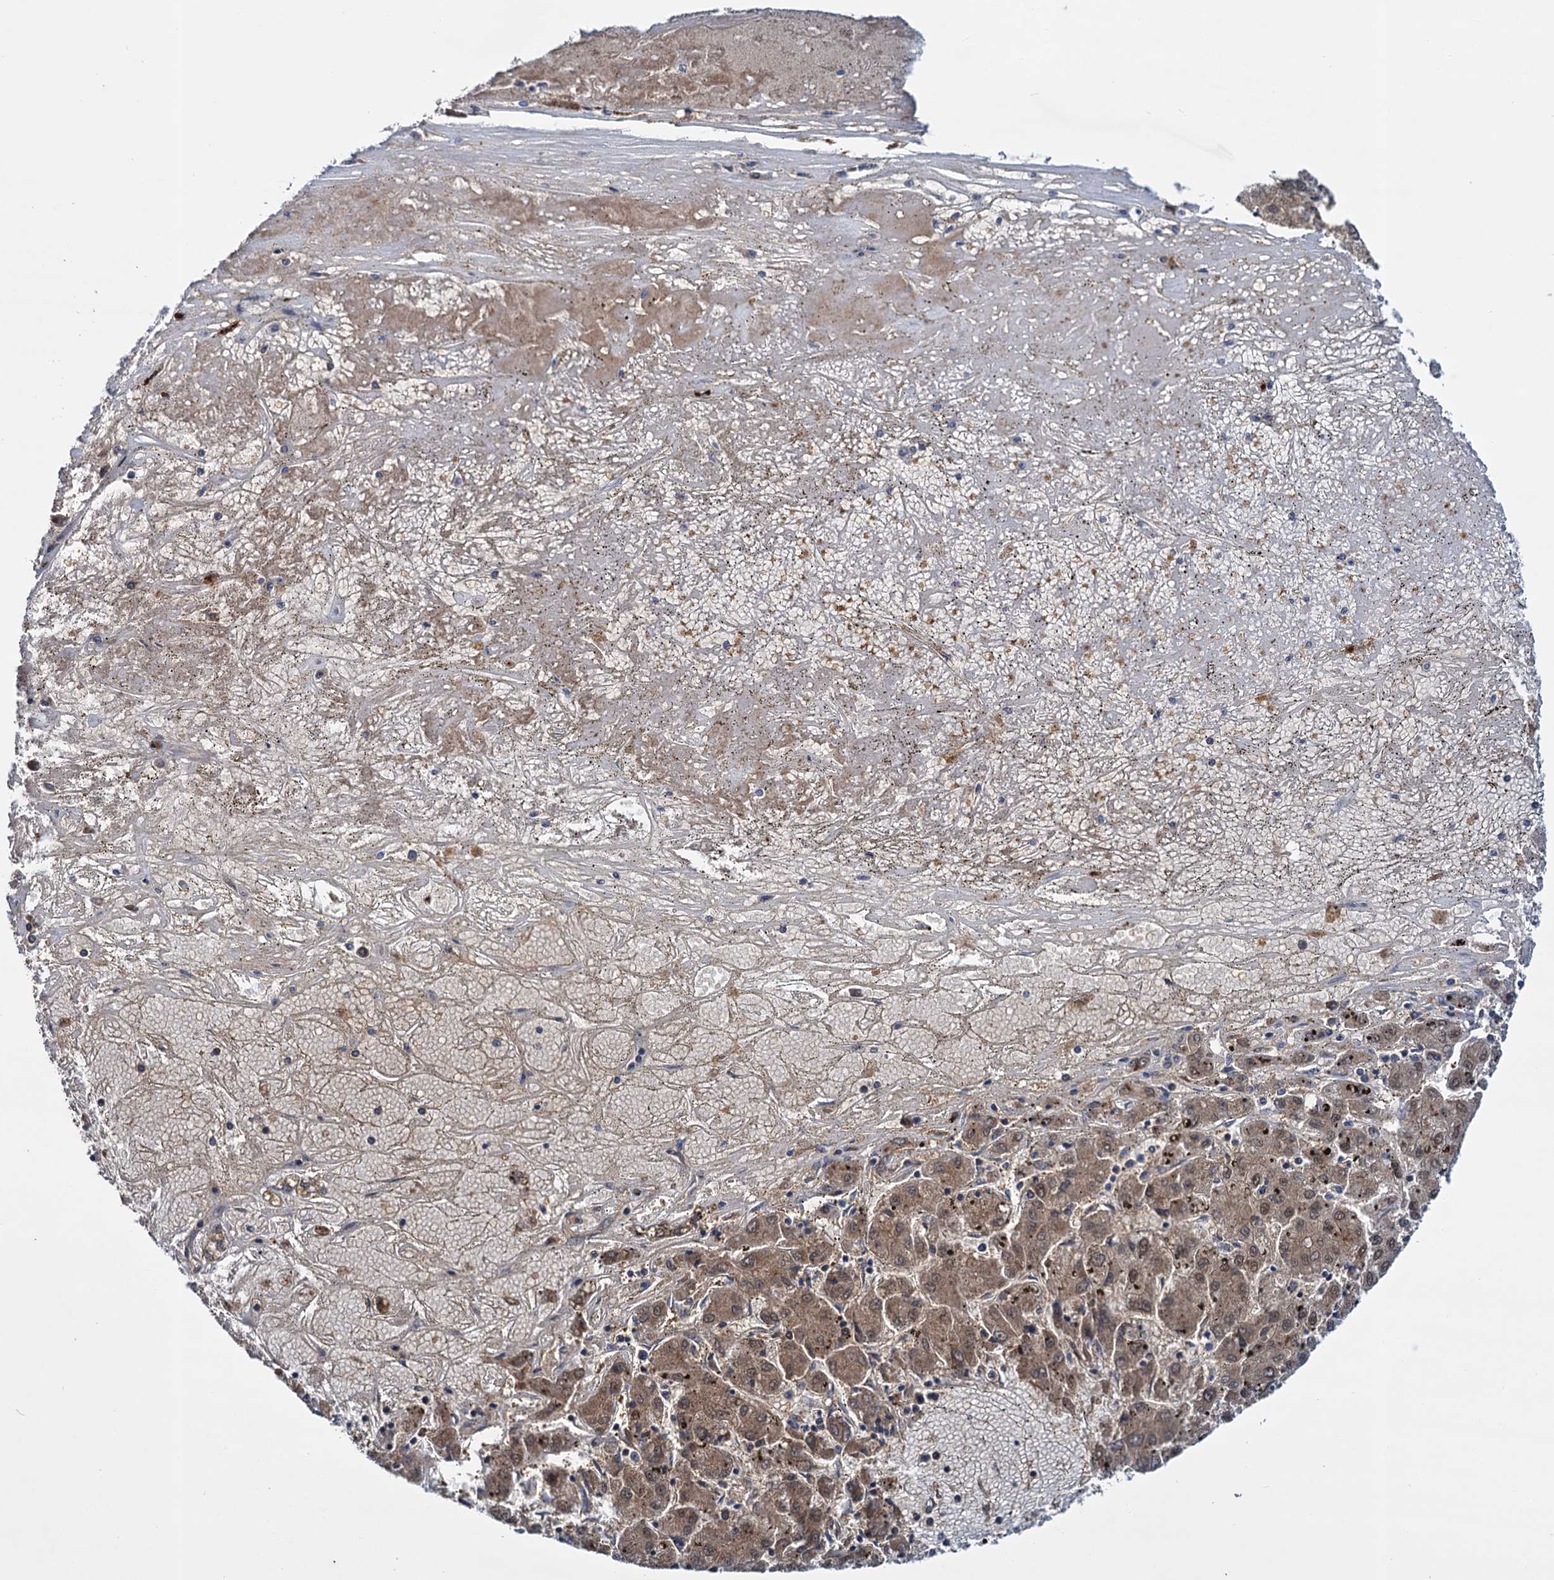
{"staining": {"intensity": "moderate", "quantity": "<25%", "location": "cytoplasmic/membranous,nuclear"}, "tissue": "liver cancer", "cell_type": "Tumor cells", "image_type": "cancer", "snomed": [{"axis": "morphology", "description": "Carcinoma, Hepatocellular, NOS"}, {"axis": "topography", "description": "Liver"}], "caption": "DAB immunohistochemical staining of human liver cancer (hepatocellular carcinoma) displays moderate cytoplasmic/membranous and nuclear protein positivity in about <25% of tumor cells.", "gene": "GLO1", "patient": {"sex": "male", "age": 72}}